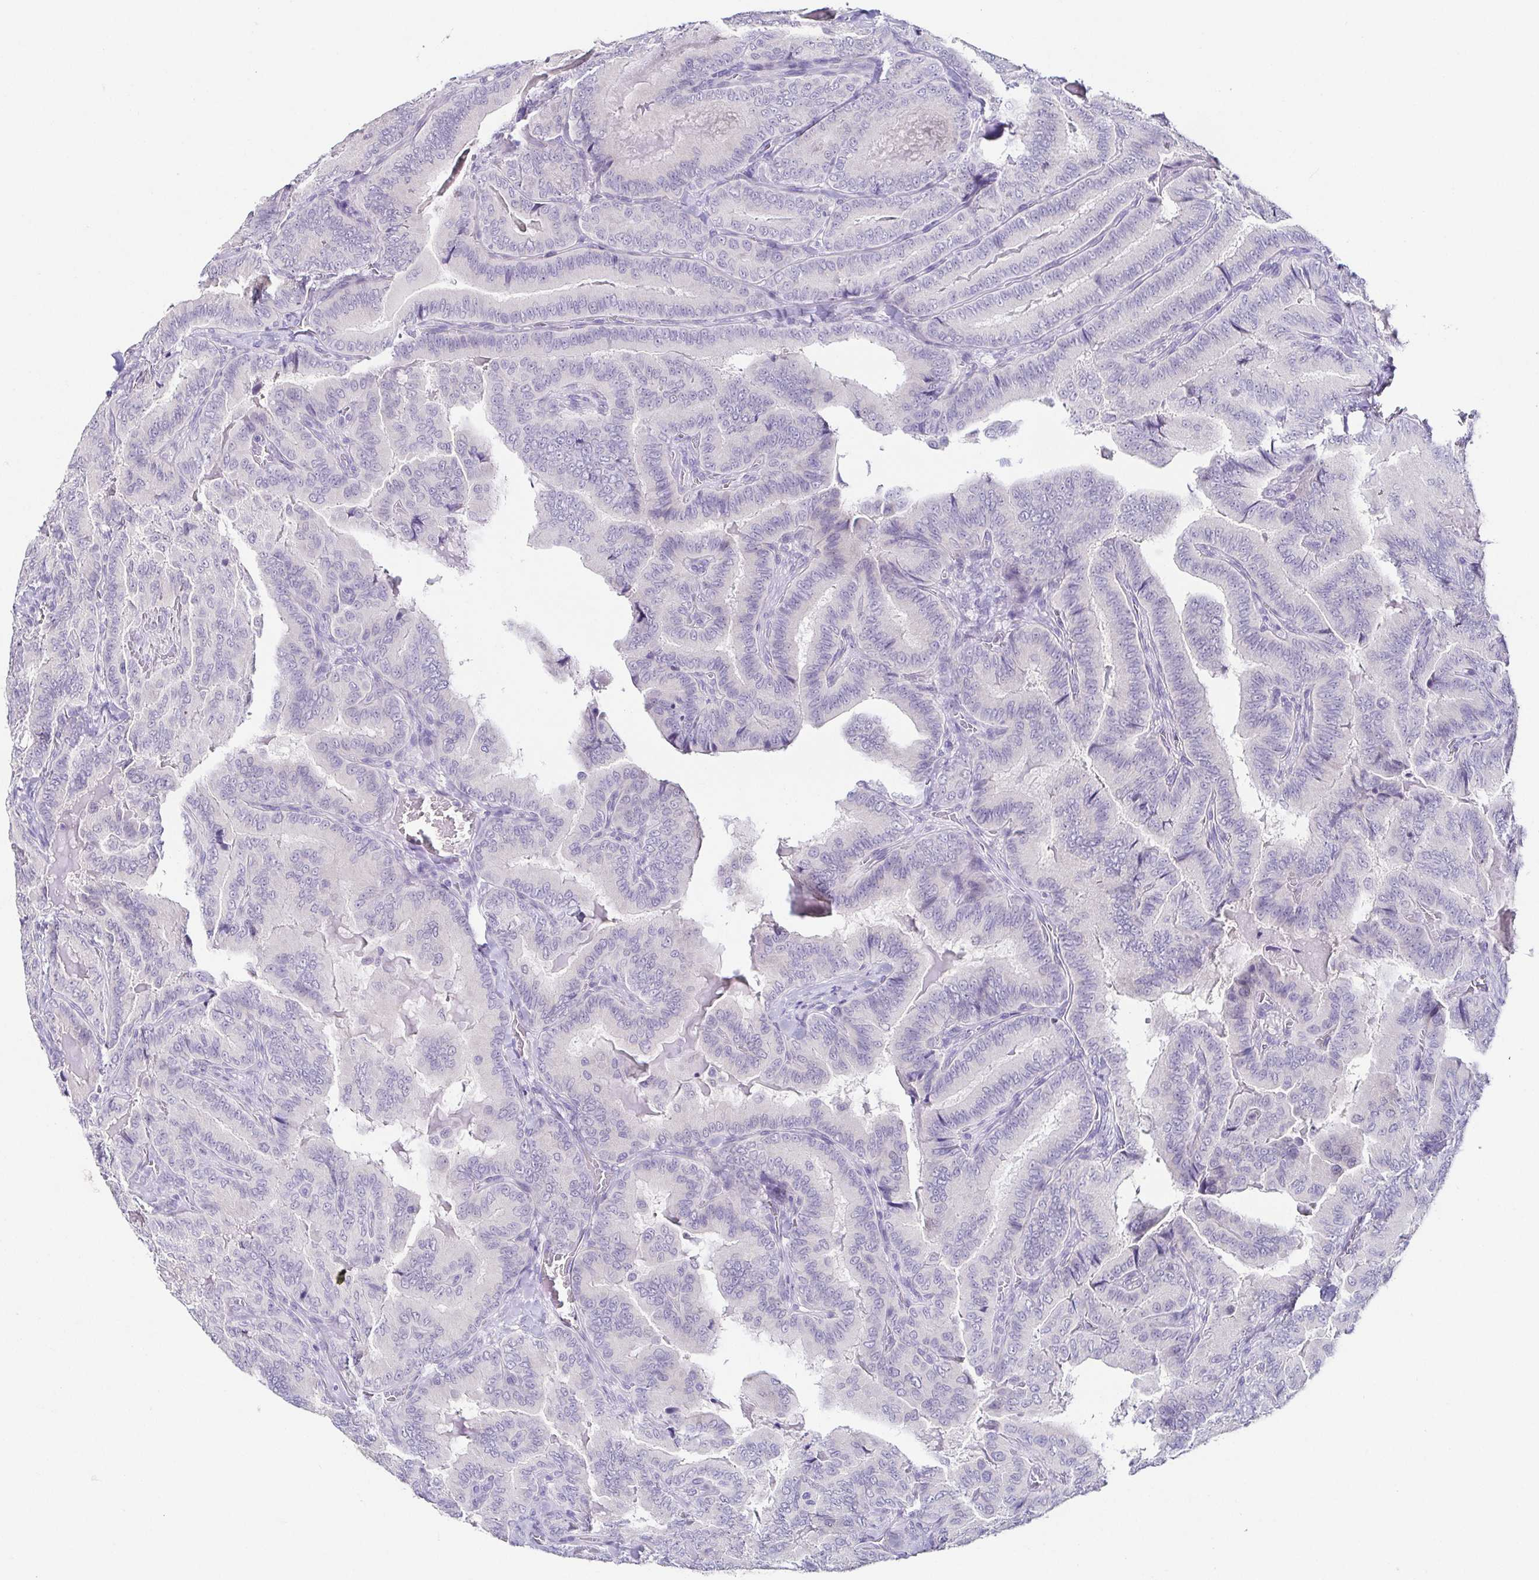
{"staining": {"intensity": "negative", "quantity": "none", "location": "none"}, "tissue": "thyroid cancer", "cell_type": "Tumor cells", "image_type": "cancer", "snomed": [{"axis": "morphology", "description": "Papillary adenocarcinoma, NOS"}, {"axis": "topography", "description": "Thyroid gland"}], "caption": "Immunohistochemical staining of human thyroid cancer reveals no significant staining in tumor cells.", "gene": "TP73", "patient": {"sex": "male", "age": 61}}